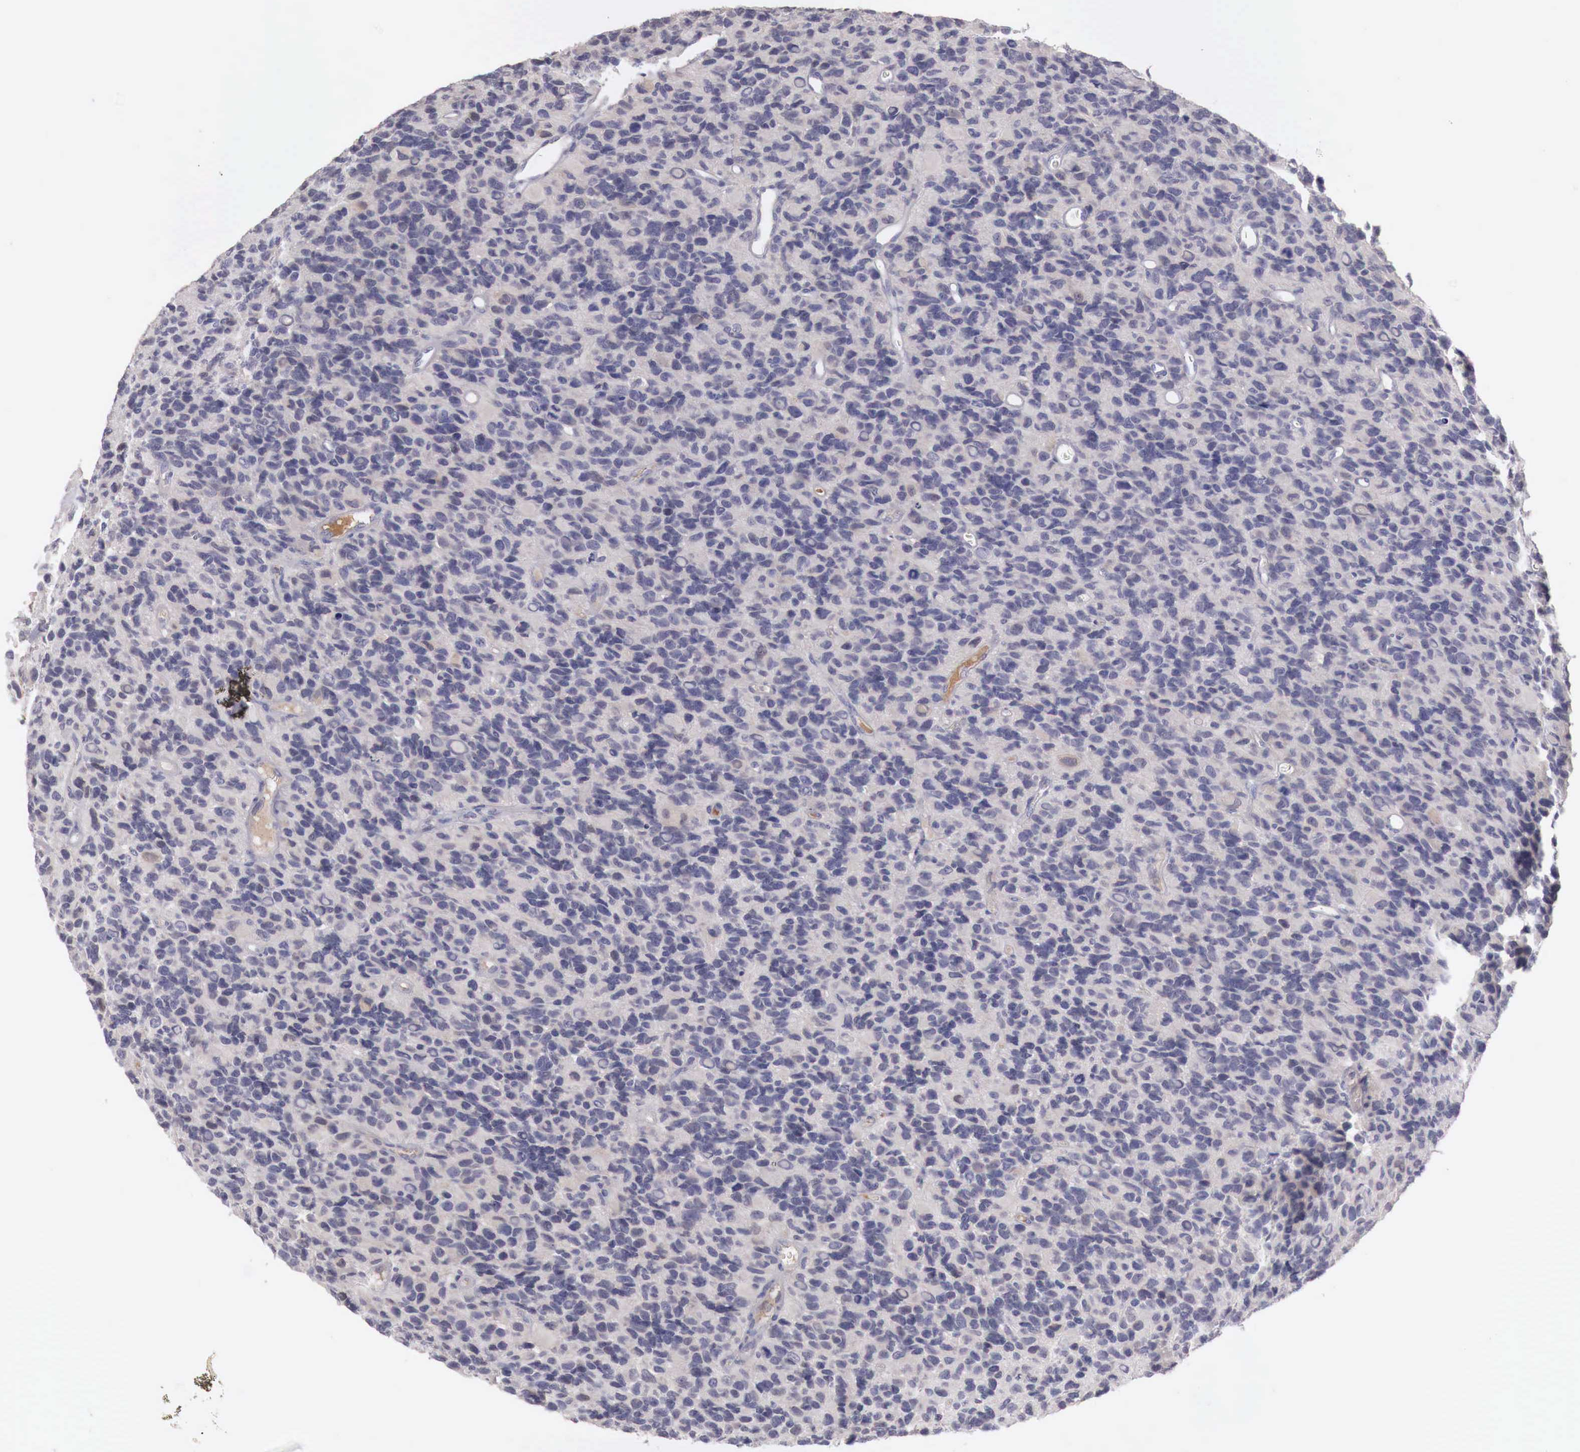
{"staining": {"intensity": "negative", "quantity": "none", "location": "none"}, "tissue": "glioma", "cell_type": "Tumor cells", "image_type": "cancer", "snomed": [{"axis": "morphology", "description": "Glioma, malignant, High grade"}, {"axis": "topography", "description": "Brain"}], "caption": "Glioma was stained to show a protein in brown. There is no significant expression in tumor cells.", "gene": "GATA1", "patient": {"sex": "male", "age": 77}}